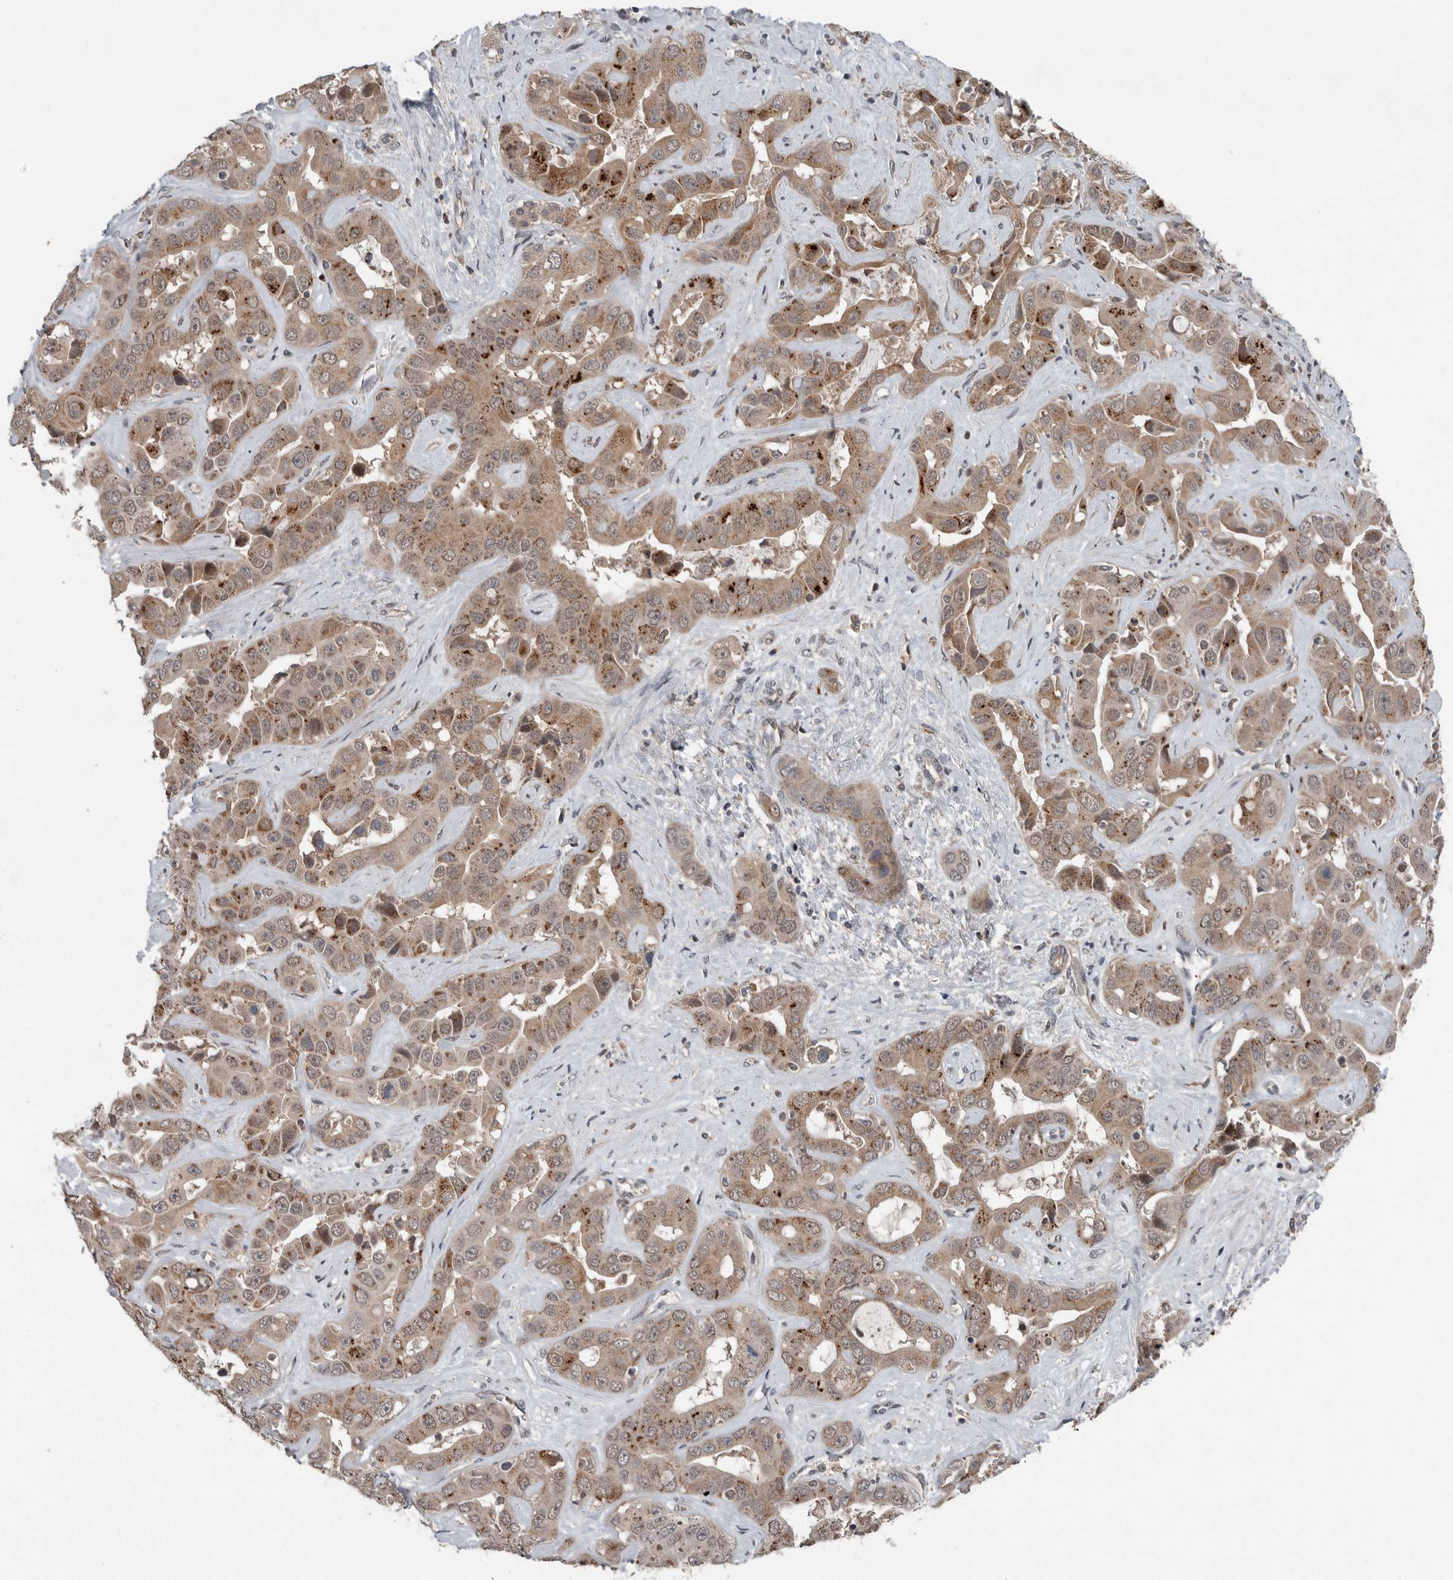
{"staining": {"intensity": "moderate", "quantity": ">75%", "location": "cytoplasmic/membranous"}, "tissue": "liver cancer", "cell_type": "Tumor cells", "image_type": "cancer", "snomed": [{"axis": "morphology", "description": "Cholangiocarcinoma"}, {"axis": "topography", "description": "Liver"}], "caption": "Protein staining by immunohistochemistry (IHC) shows moderate cytoplasmic/membranous expression in approximately >75% of tumor cells in liver cancer (cholangiocarcinoma).", "gene": "SCP2", "patient": {"sex": "female", "age": 52}}